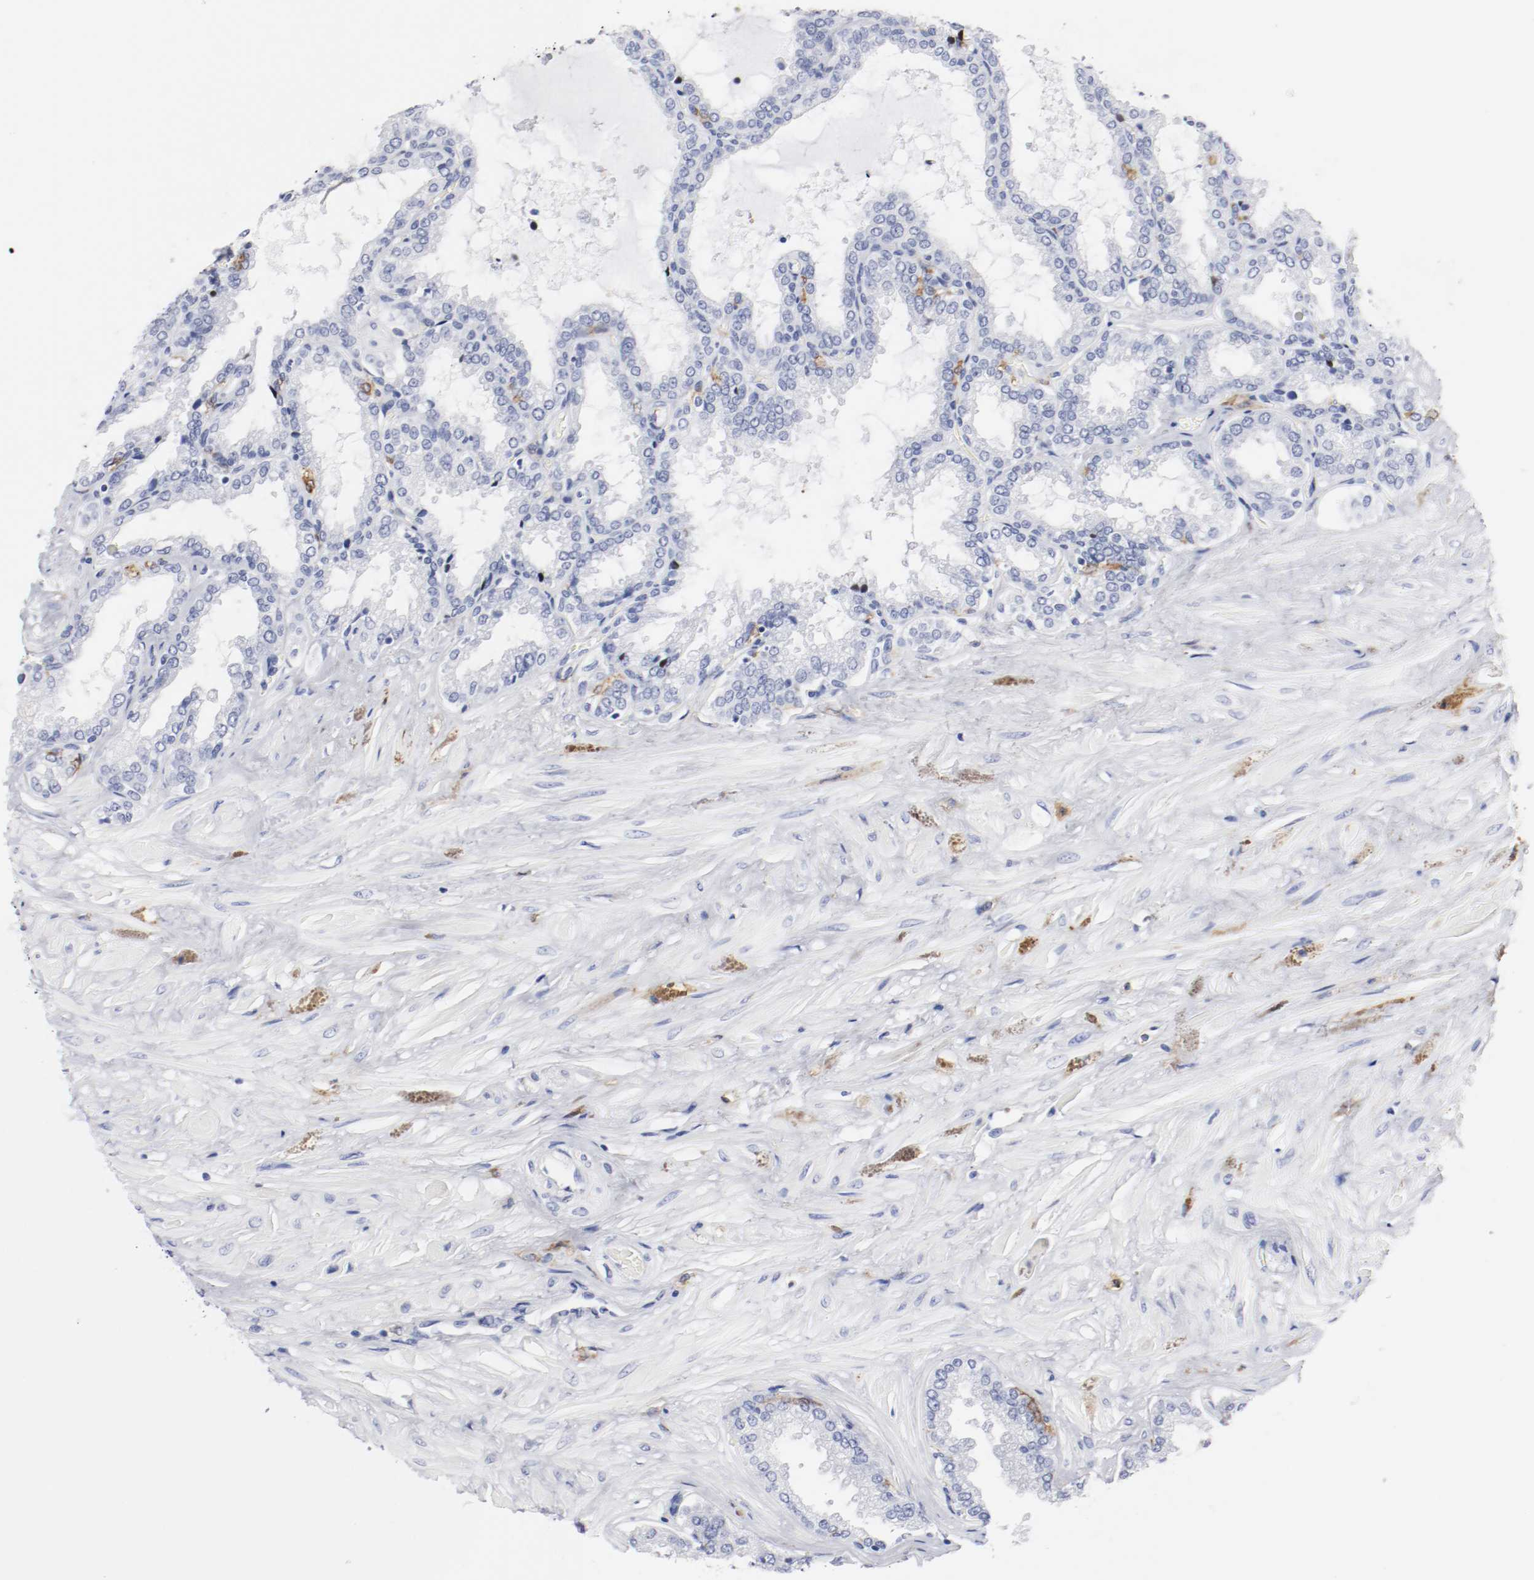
{"staining": {"intensity": "negative", "quantity": "none", "location": "none"}, "tissue": "seminal vesicle", "cell_type": "Glandular cells", "image_type": "normal", "snomed": [{"axis": "morphology", "description": "Normal tissue, NOS"}, {"axis": "topography", "description": "Seminal veicle"}], "caption": "An IHC micrograph of benign seminal vesicle is shown. There is no staining in glandular cells of seminal vesicle. Nuclei are stained in blue.", "gene": "ITGAX", "patient": {"sex": "male", "age": 46}}